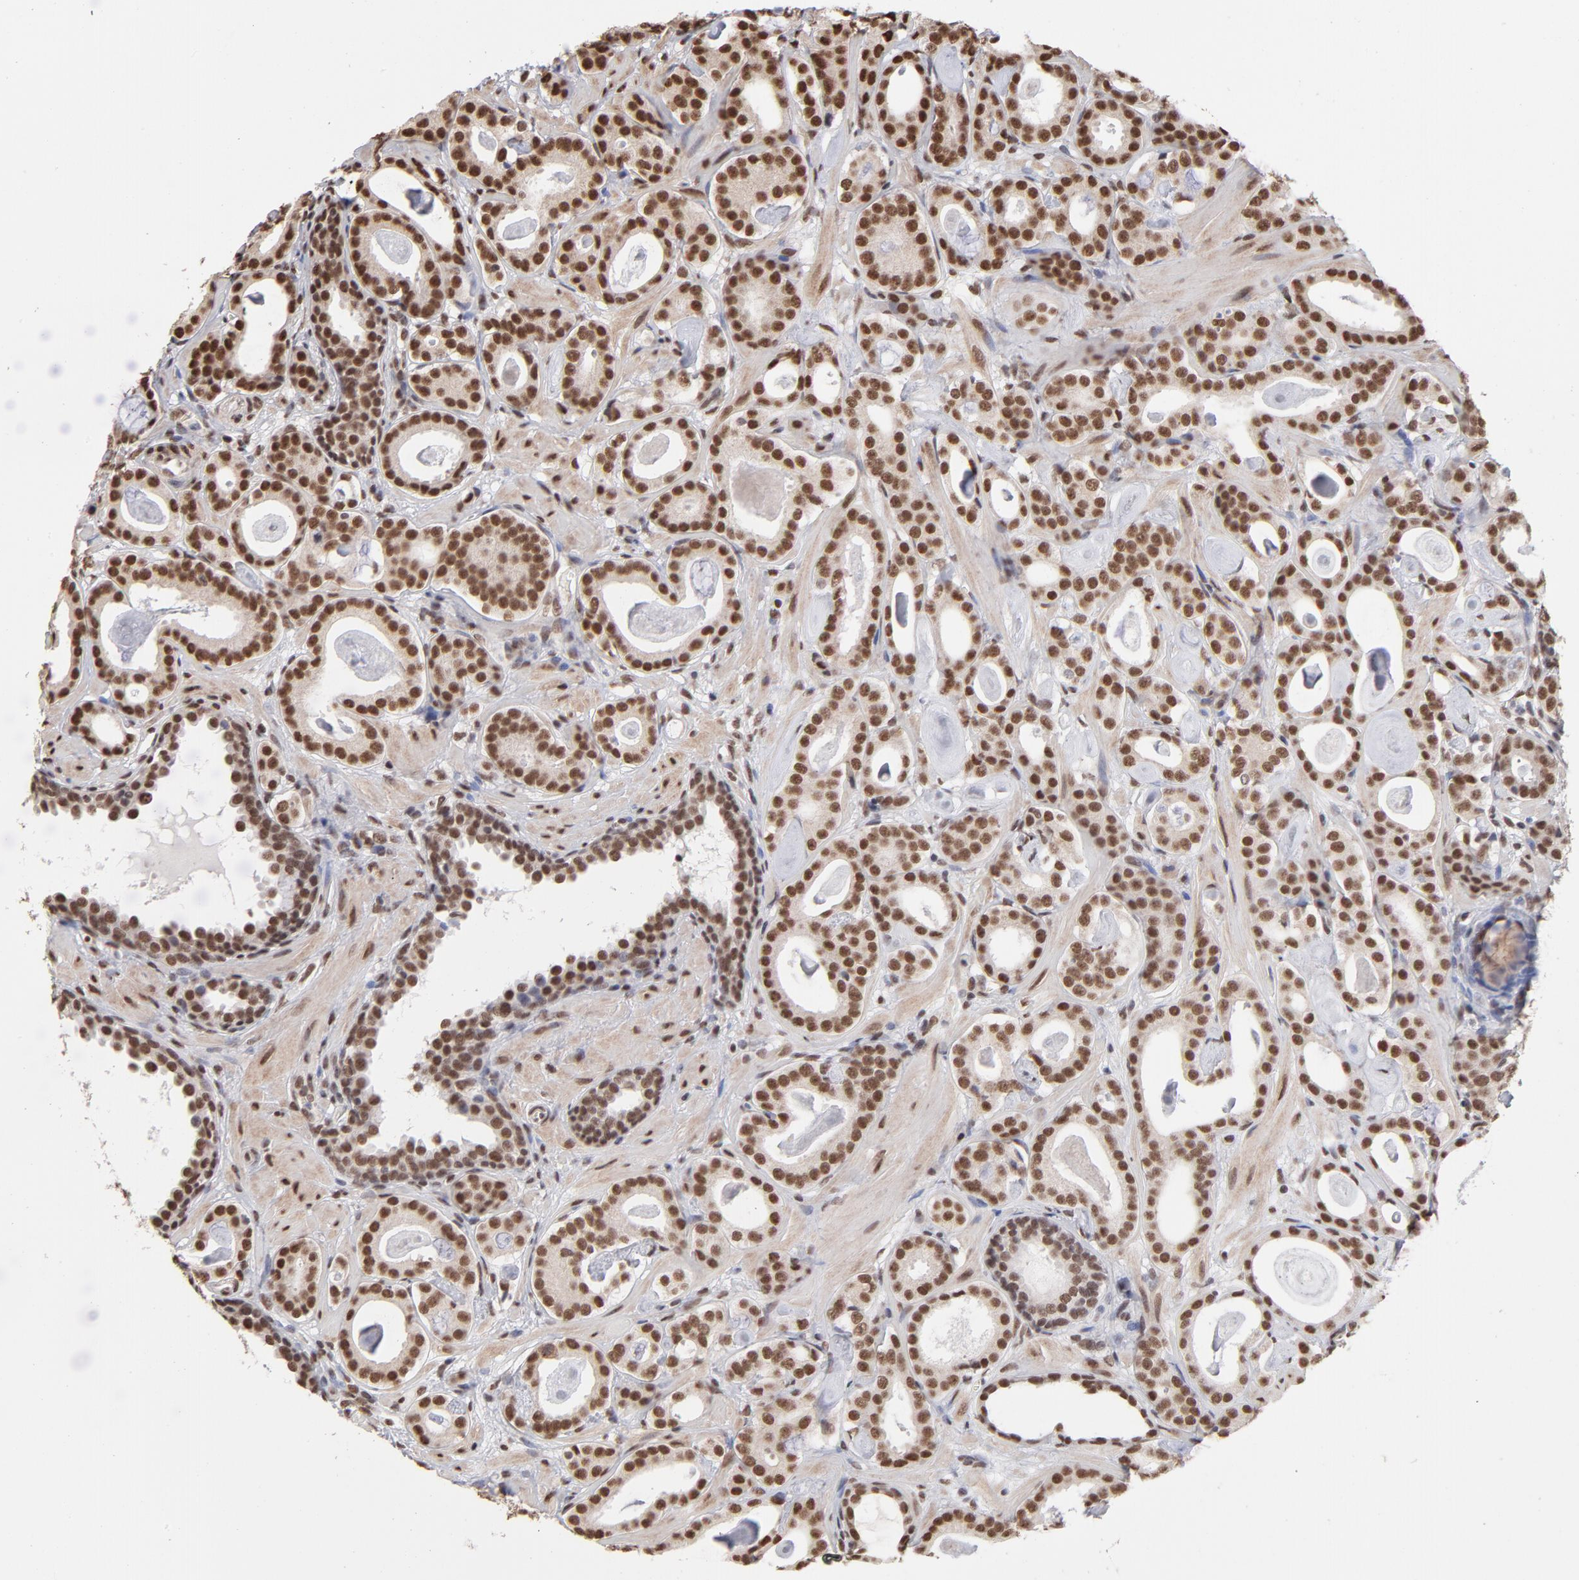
{"staining": {"intensity": "strong", "quantity": ">75%", "location": "nuclear"}, "tissue": "prostate cancer", "cell_type": "Tumor cells", "image_type": "cancer", "snomed": [{"axis": "morphology", "description": "Adenocarcinoma, Low grade"}, {"axis": "topography", "description": "Prostate"}], "caption": "Immunohistochemistry histopathology image of prostate adenocarcinoma (low-grade) stained for a protein (brown), which reveals high levels of strong nuclear positivity in approximately >75% of tumor cells.", "gene": "ZNF3", "patient": {"sex": "male", "age": 57}}